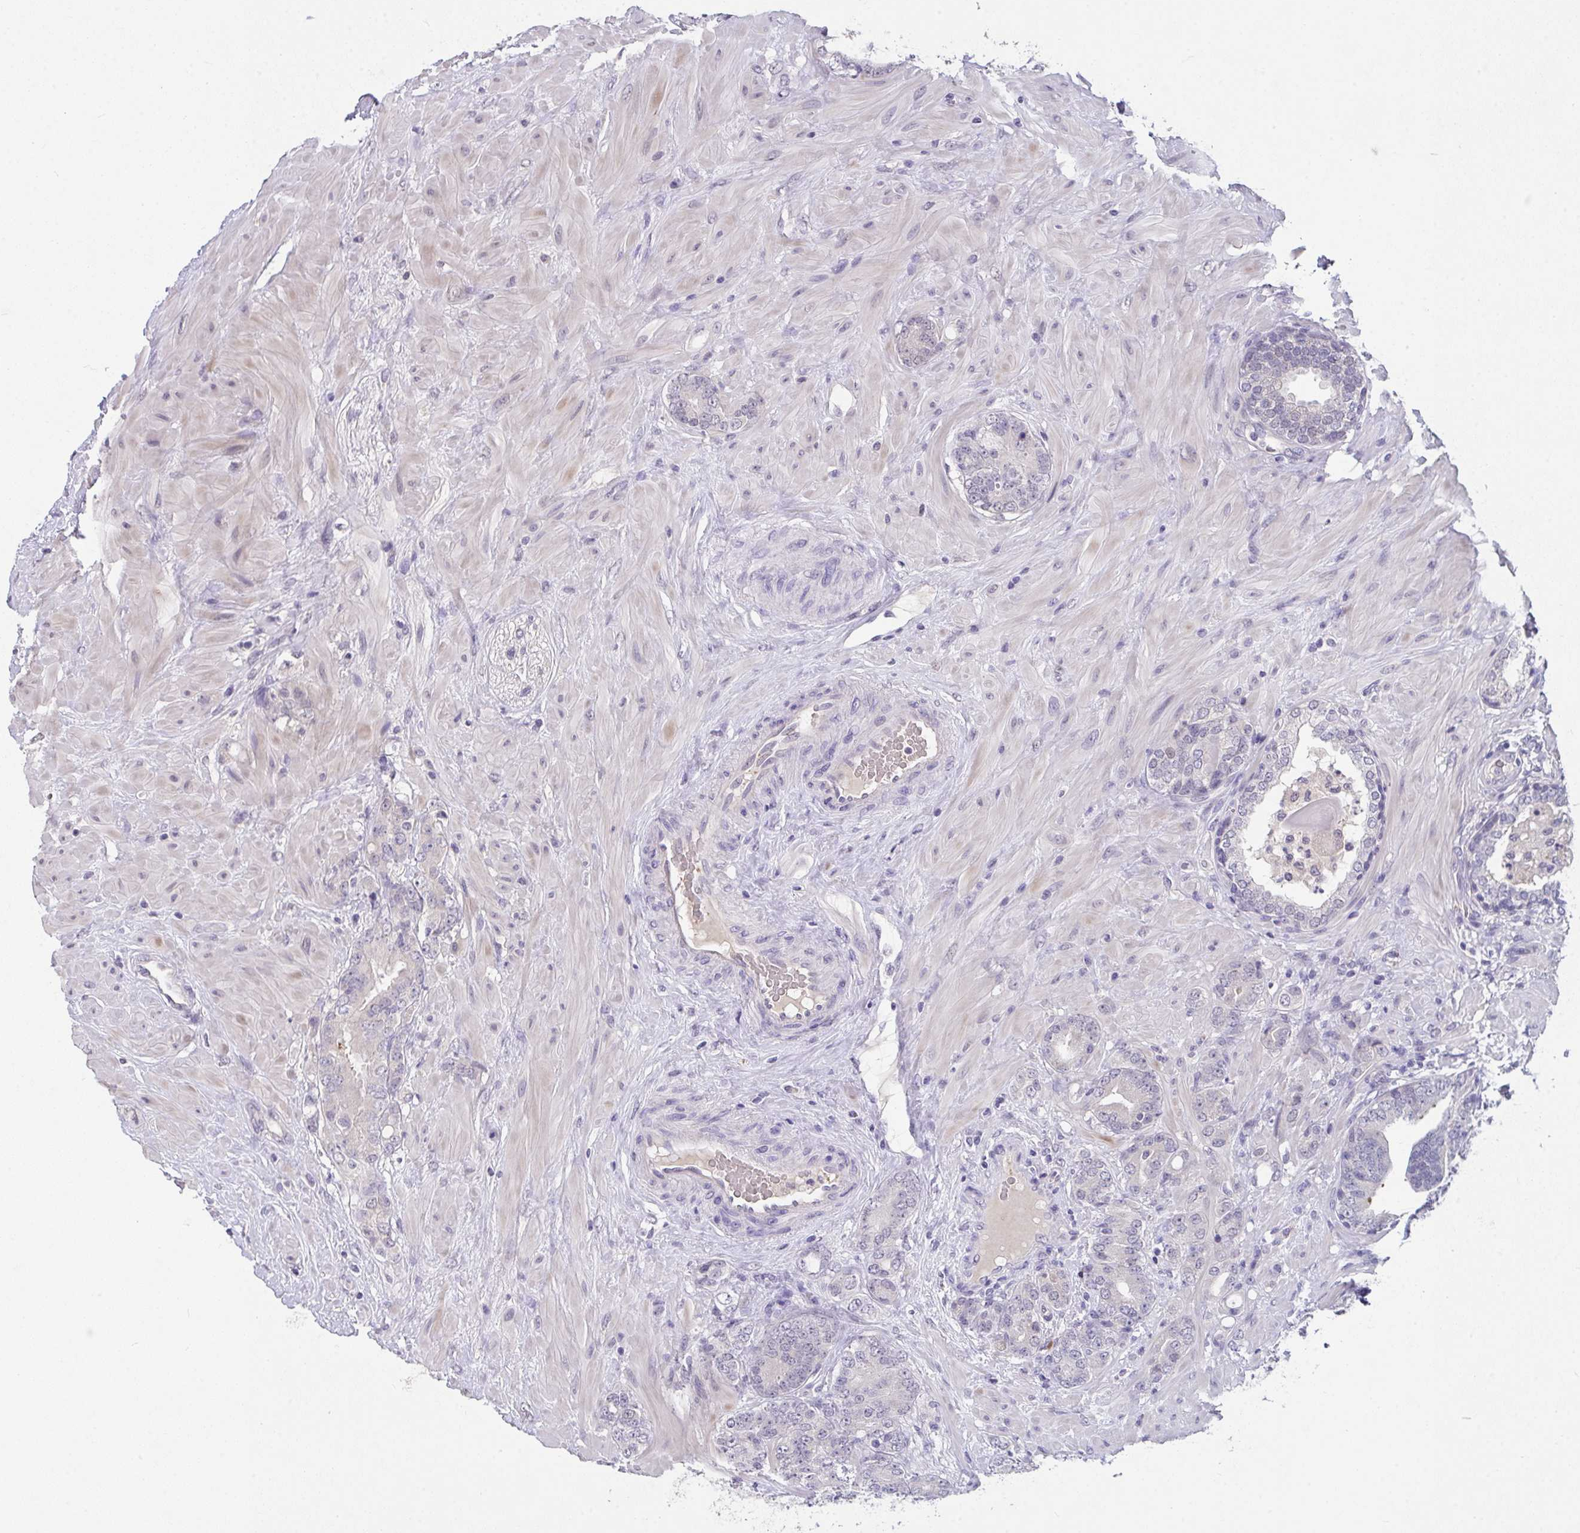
{"staining": {"intensity": "negative", "quantity": "none", "location": "none"}, "tissue": "prostate cancer", "cell_type": "Tumor cells", "image_type": "cancer", "snomed": [{"axis": "morphology", "description": "Adenocarcinoma, High grade"}, {"axis": "topography", "description": "Prostate"}], "caption": "High power microscopy histopathology image of an immunohistochemistry micrograph of prostate high-grade adenocarcinoma, revealing no significant positivity in tumor cells.", "gene": "GLTPD2", "patient": {"sex": "male", "age": 62}}